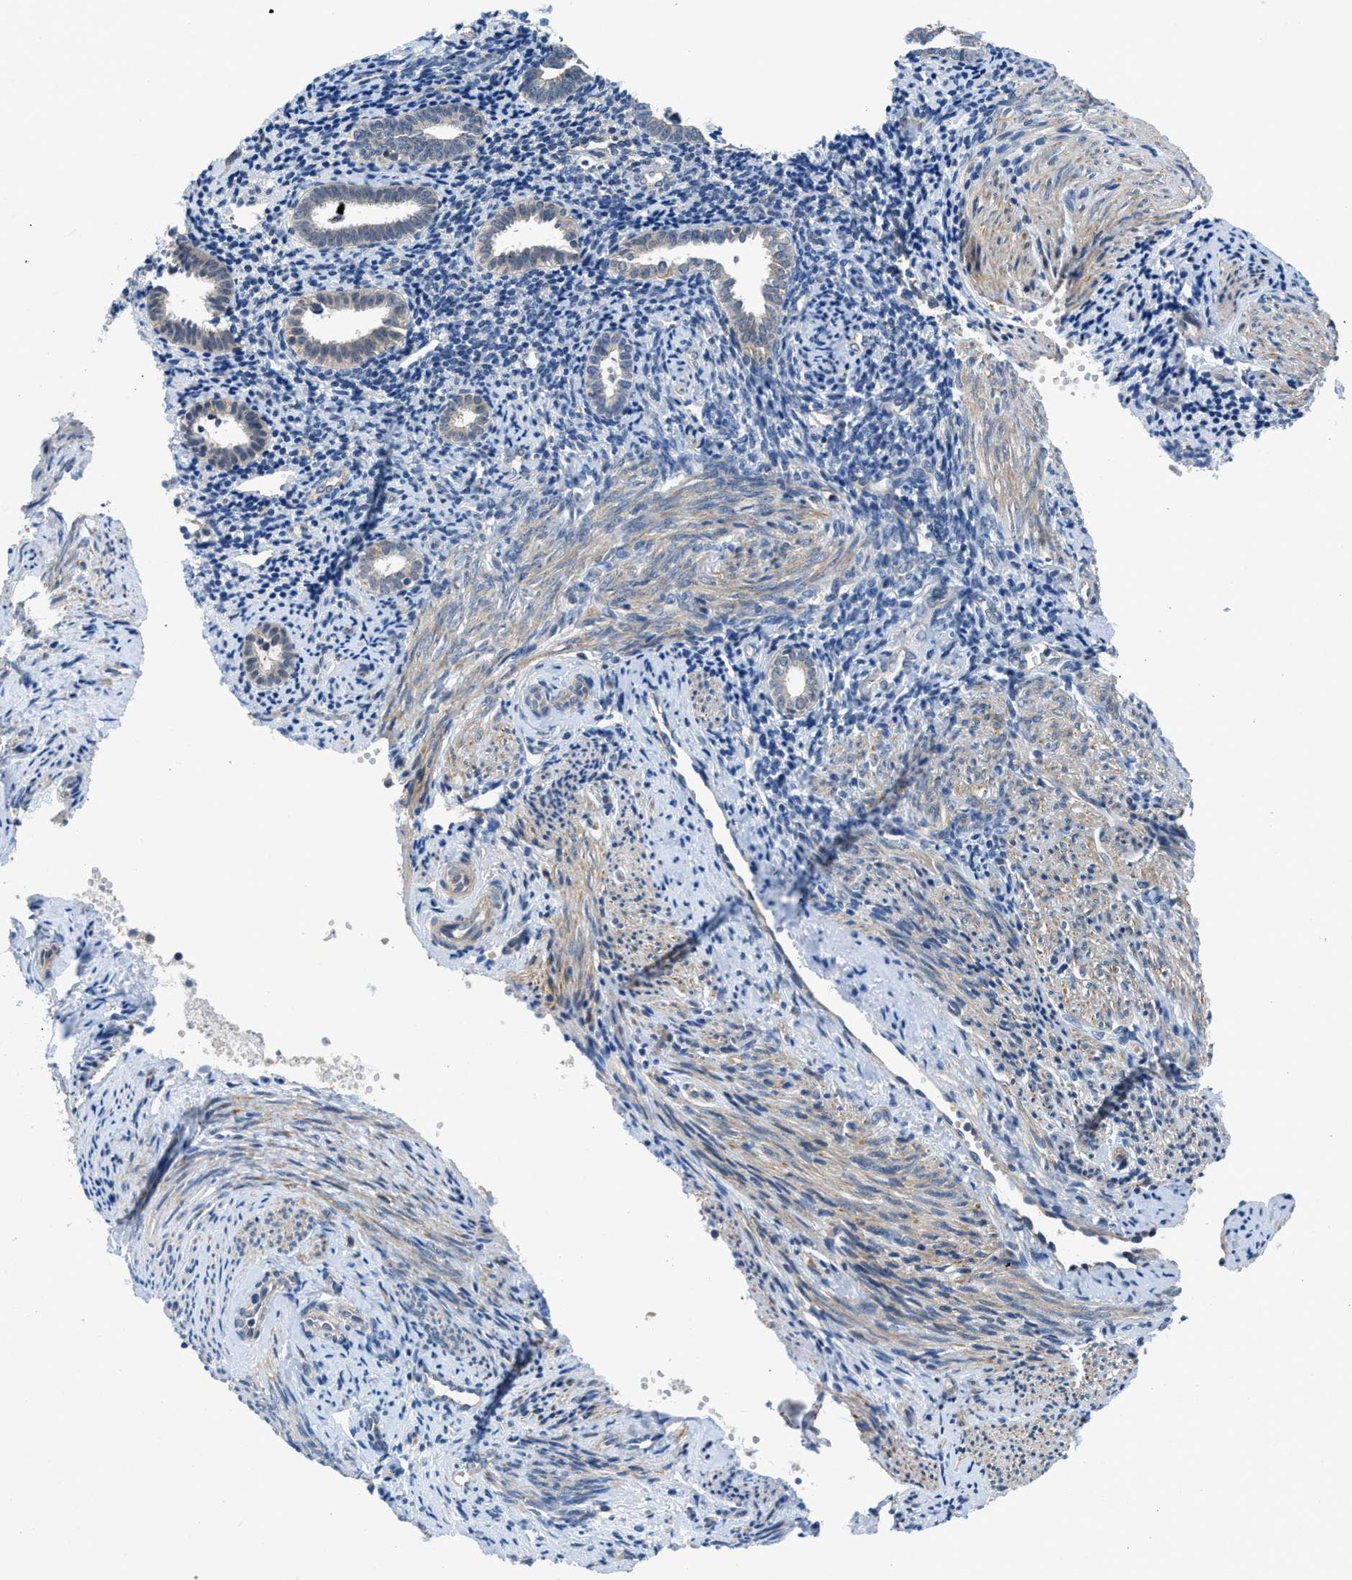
{"staining": {"intensity": "negative", "quantity": "none", "location": "none"}, "tissue": "endometrium", "cell_type": "Cells in endometrial stroma", "image_type": "normal", "snomed": [{"axis": "morphology", "description": "Normal tissue, NOS"}, {"axis": "topography", "description": "Endometrium"}], "caption": "This is a image of immunohistochemistry staining of benign endometrium, which shows no staining in cells in endometrial stroma. (Immunohistochemistry, brightfield microscopy, high magnification).", "gene": "PANX1", "patient": {"sex": "female", "age": 50}}